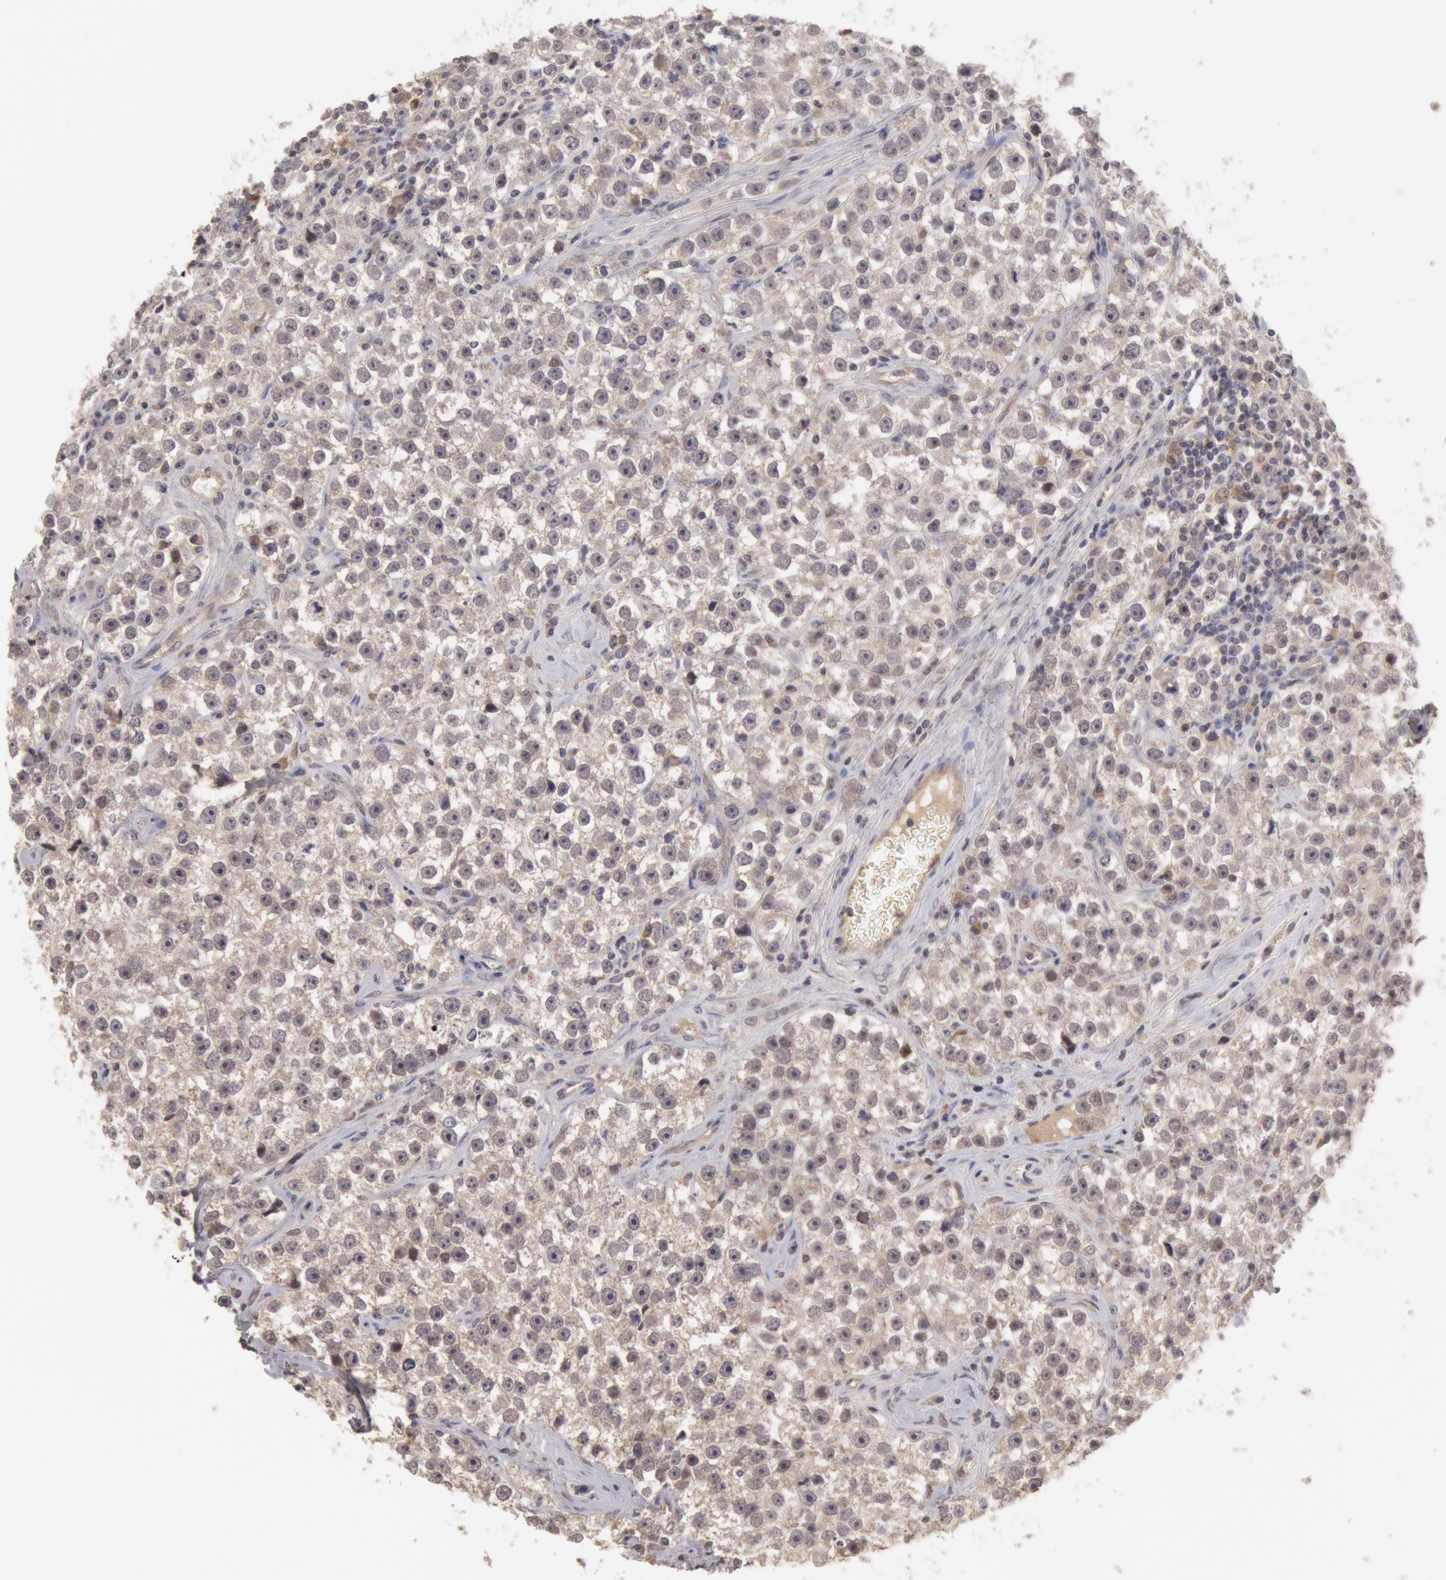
{"staining": {"intensity": "negative", "quantity": "none", "location": "none"}, "tissue": "testis cancer", "cell_type": "Tumor cells", "image_type": "cancer", "snomed": [{"axis": "morphology", "description": "Seminoma, NOS"}, {"axis": "topography", "description": "Testis"}], "caption": "High power microscopy histopathology image of an immunohistochemistry (IHC) image of seminoma (testis), revealing no significant expression in tumor cells. (Brightfield microscopy of DAB IHC at high magnification).", "gene": "ZFP36L1", "patient": {"sex": "male", "age": 32}}